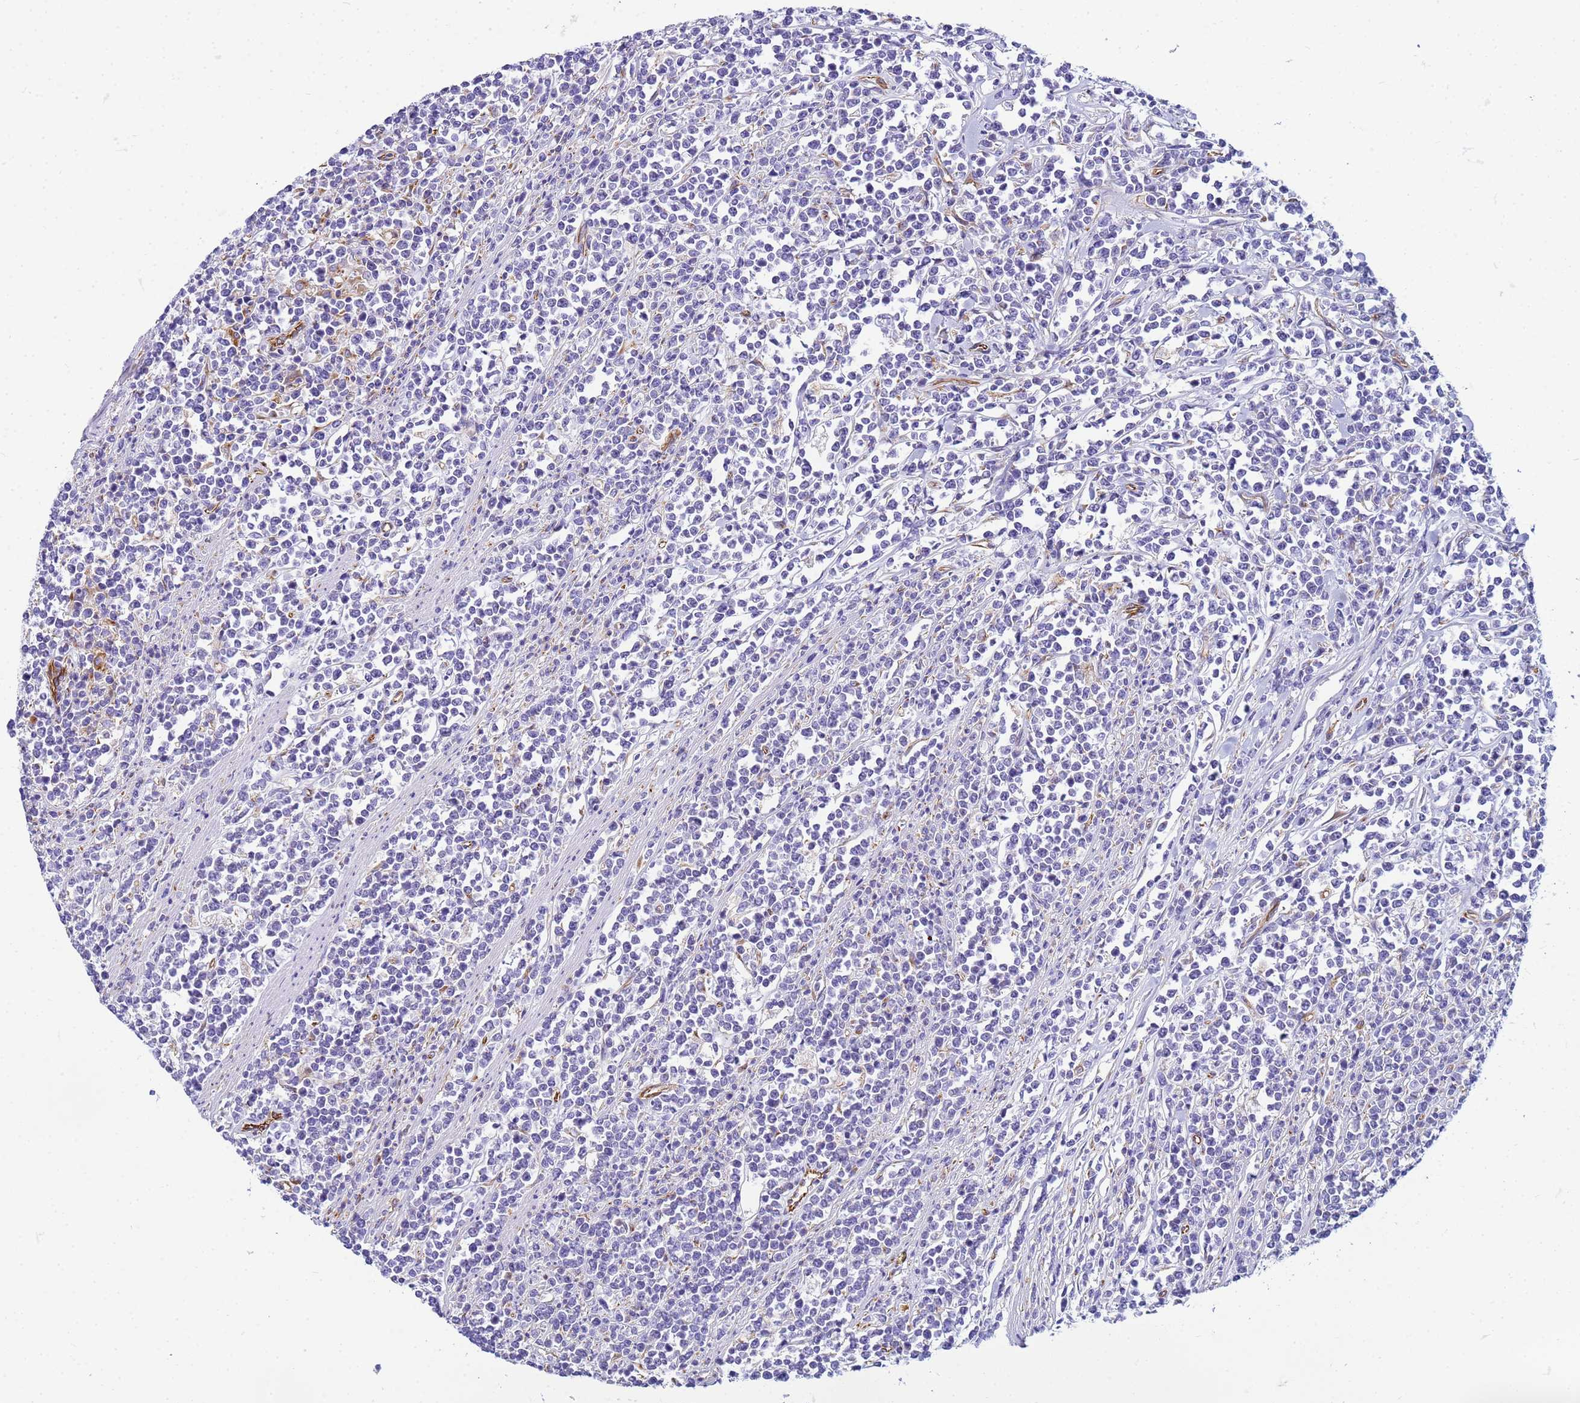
{"staining": {"intensity": "negative", "quantity": "none", "location": "none"}, "tissue": "lymphoma", "cell_type": "Tumor cells", "image_type": "cancer", "snomed": [{"axis": "morphology", "description": "Malignant lymphoma, non-Hodgkin's type, High grade"}, {"axis": "topography", "description": "Small intestine"}], "caption": "Tumor cells show no significant staining in malignant lymphoma, non-Hodgkin's type (high-grade). (Brightfield microscopy of DAB immunohistochemistry at high magnification).", "gene": "UBXN2B", "patient": {"sex": "male", "age": 8}}